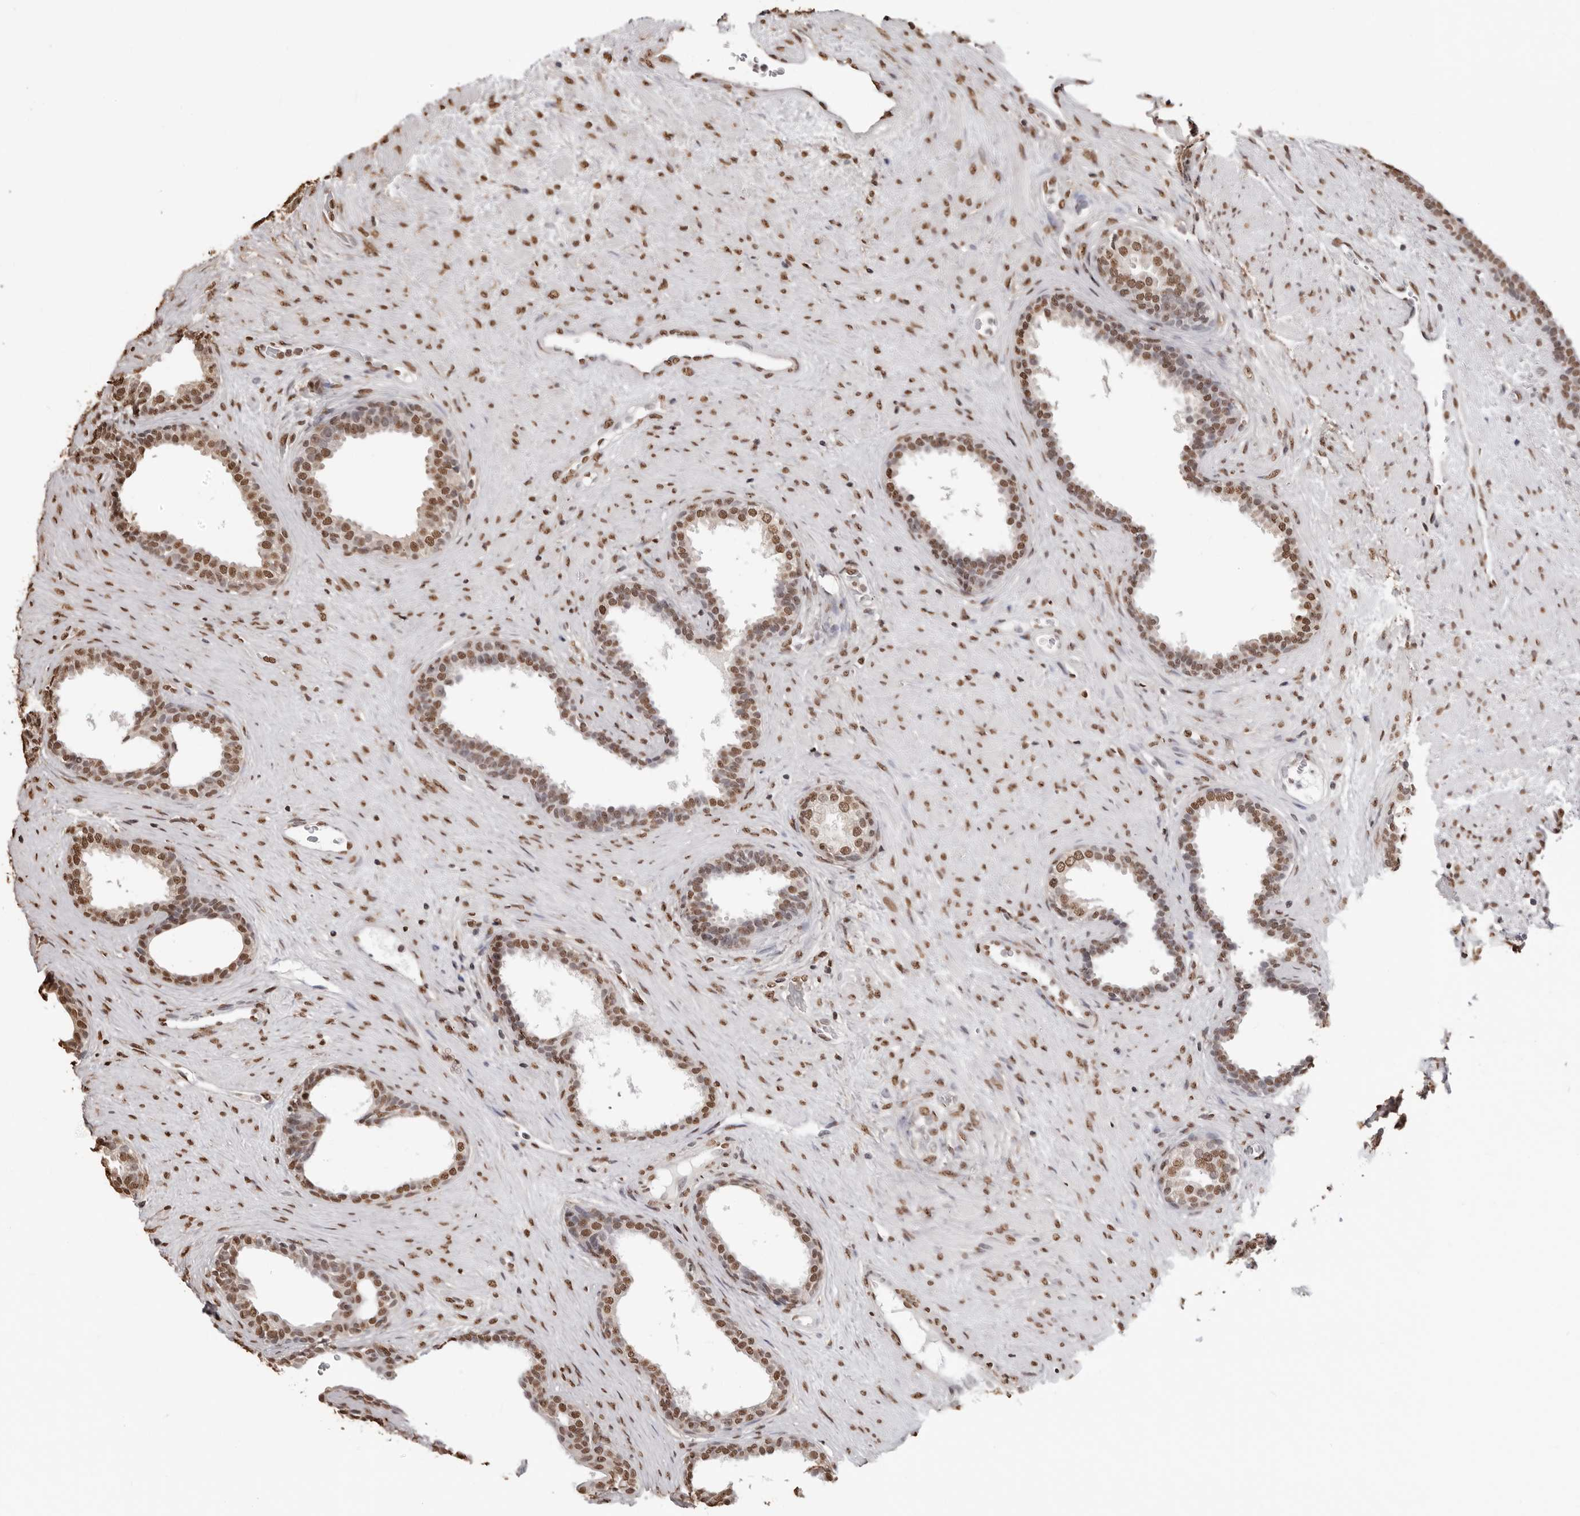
{"staining": {"intensity": "moderate", "quantity": ">75%", "location": "nuclear"}, "tissue": "prostate", "cell_type": "Glandular cells", "image_type": "normal", "snomed": [{"axis": "morphology", "description": "Normal tissue, NOS"}, {"axis": "topography", "description": "Prostate"}], "caption": "High-power microscopy captured an immunohistochemistry image of unremarkable prostate, revealing moderate nuclear positivity in approximately >75% of glandular cells.", "gene": "OLIG3", "patient": {"sex": "male", "age": 76}}